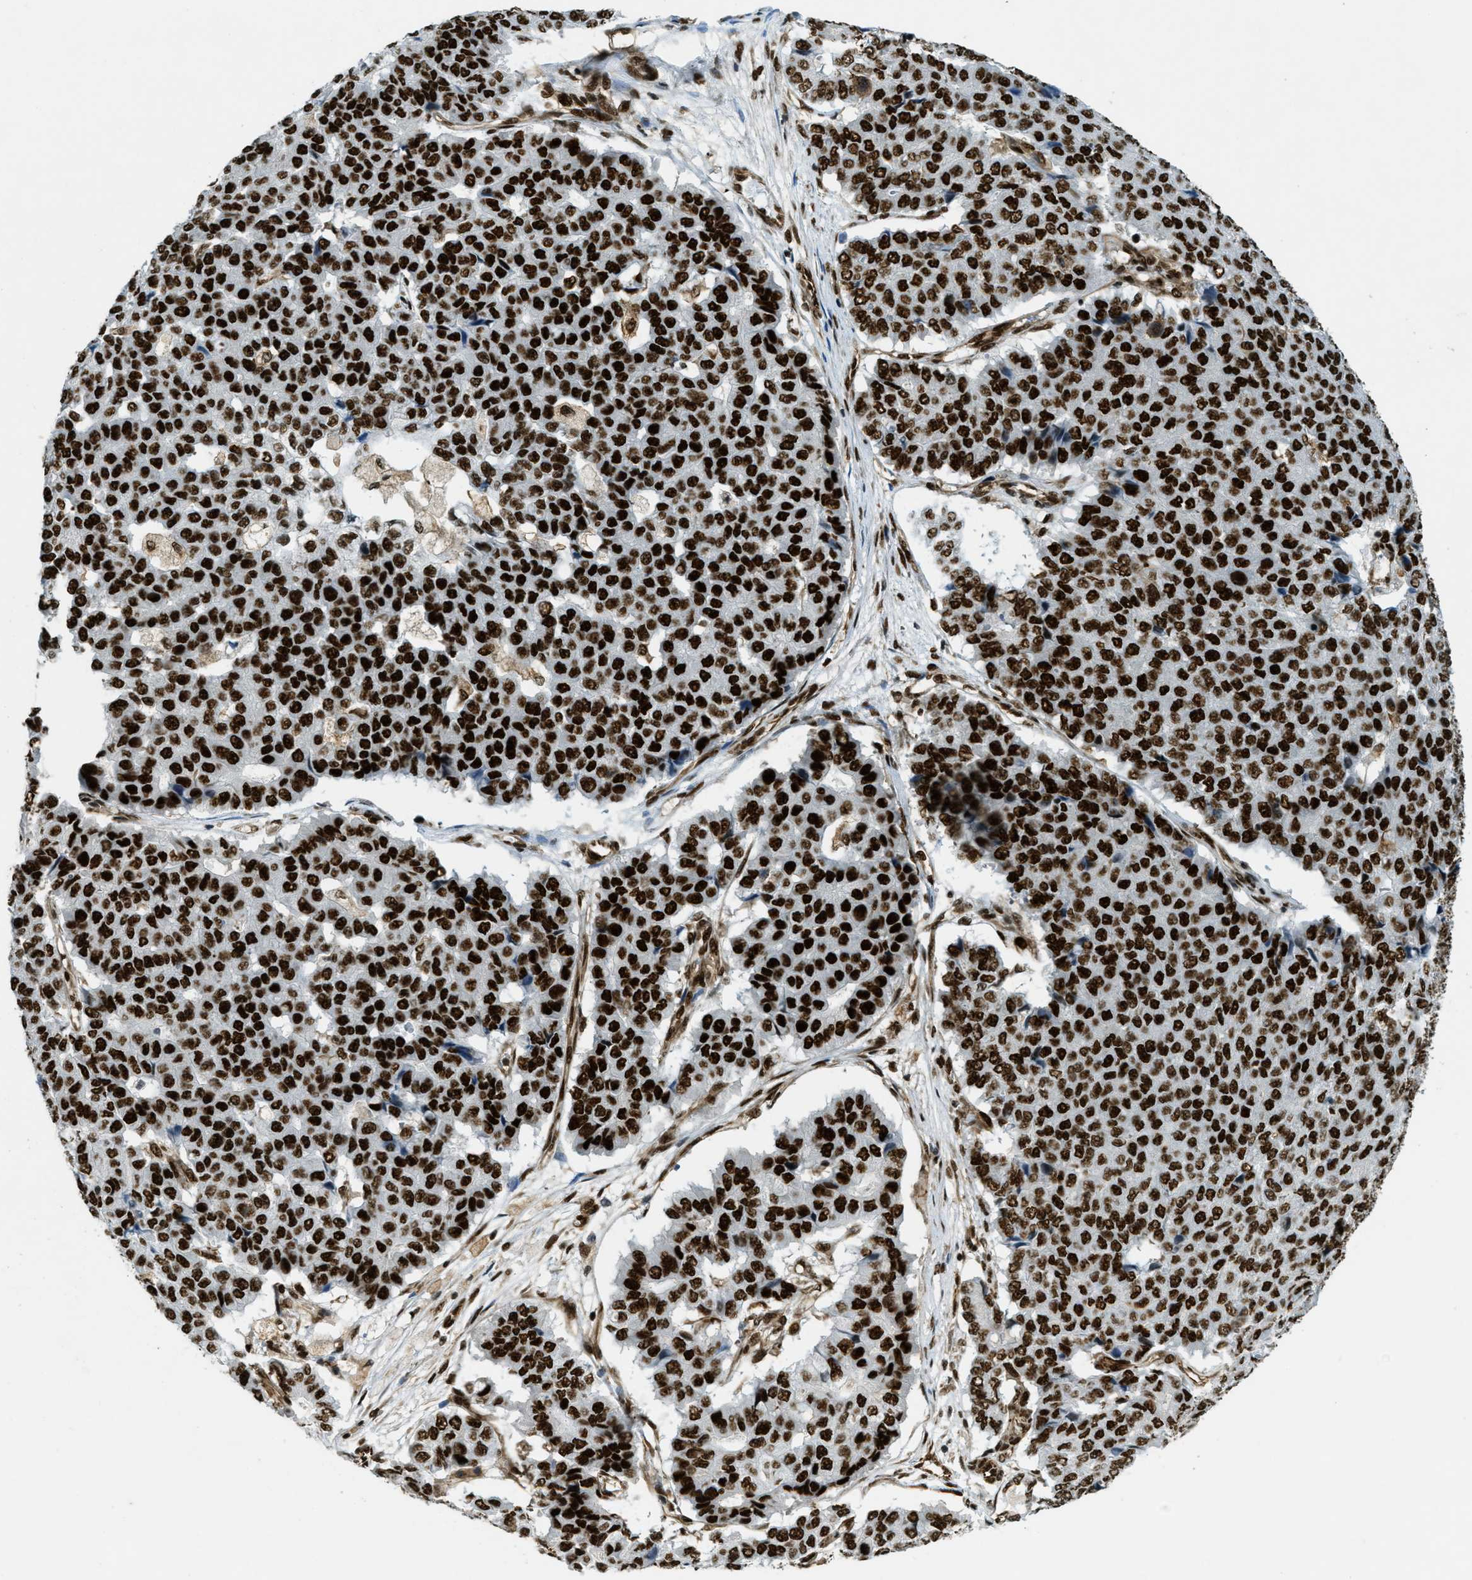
{"staining": {"intensity": "strong", "quantity": ">75%", "location": "nuclear"}, "tissue": "pancreatic cancer", "cell_type": "Tumor cells", "image_type": "cancer", "snomed": [{"axis": "morphology", "description": "Adenocarcinoma, NOS"}, {"axis": "topography", "description": "Pancreas"}], "caption": "Adenocarcinoma (pancreatic) was stained to show a protein in brown. There is high levels of strong nuclear positivity in about >75% of tumor cells. (DAB (3,3'-diaminobenzidine) IHC, brown staining for protein, blue staining for nuclei).", "gene": "ZFR", "patient": {"sex": "male", "age": 50}}